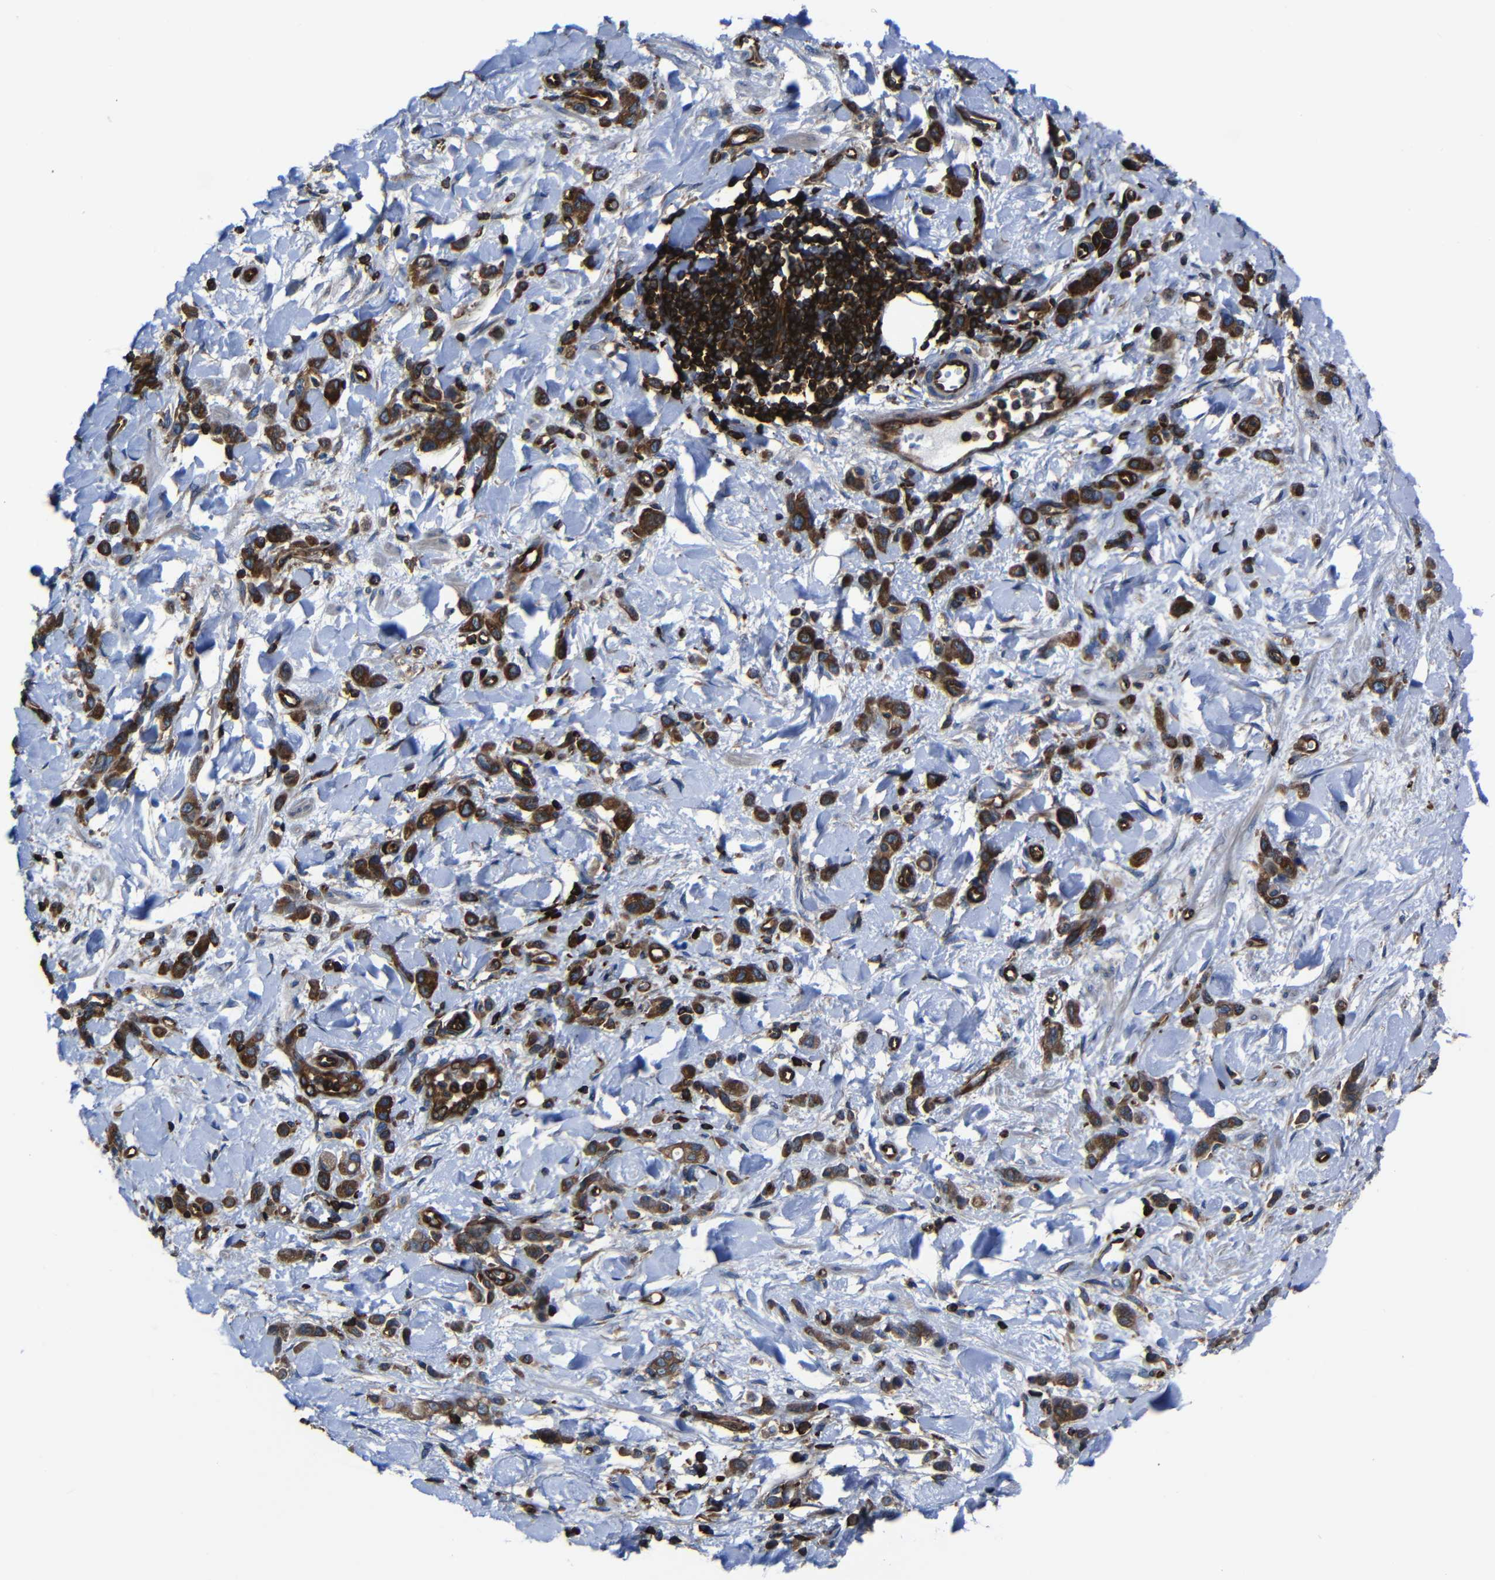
{"staining": {"intensity": "strong", "quantity": ">75%", "location": "cytoplasmic/membranous"}, "tissue": "stomach cancer", "cell_type": "Tumor cells", "image_type": "cancer", "snomed": [{"axis": "morphology", "description": "Normal tissue, NOS"}, {"axis": "morphology", "description": "Adenocarcinoma, NOS"}, {"axis": "topography", "description": "Stomach"}], "caption": "This is a histology image of immunohistochemistry staining of stomach cancer (adenocarcinoma), which shows strong expression in the cytoplasmic/membranous of tumor cells.", "gene": "ARHGEF1", "patient": {"sex": "male", "age": 82}}